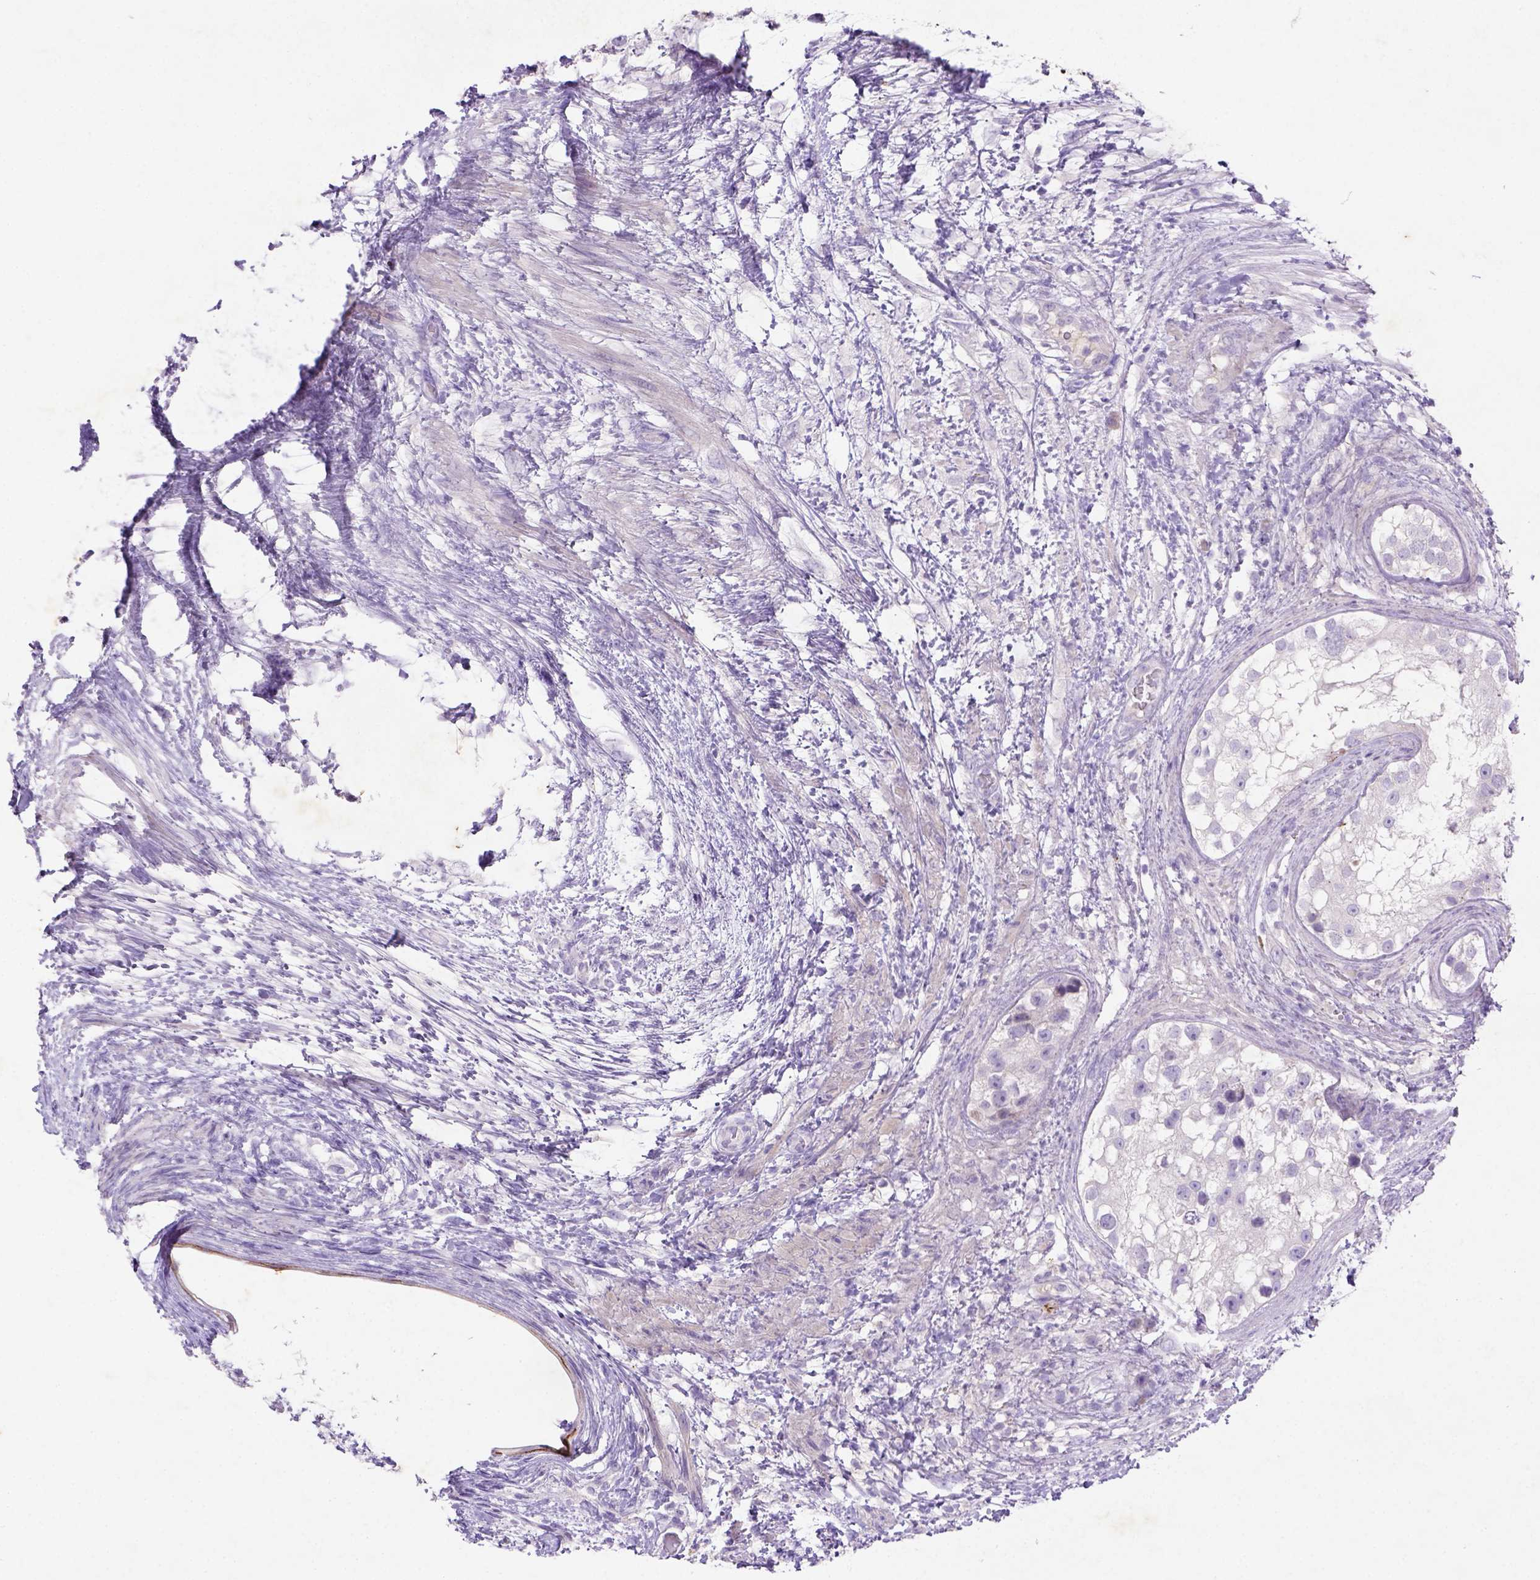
{"staining": {"intensity": "moderate", "quantity": "25%-75%", "location": "cytoplasmic/membranous"}, "tissue": "testis cancer", "cell_type": "Tumor cells", "image_type": "cancer", "snomed": [{"axis": "morphology", "description": "Carcinoma, Embryonal, NOS"}, {"axis": "topography", "description": "Testis"}], "caption": "About 25%-75% of tumor cells in human testis cancer show moderate cytoplasmic/membranous protein positivity as visualized by brown immunohistochemical staining.", "gene": "NUDT2", "patient": {"sex": "male", "age": 24}}